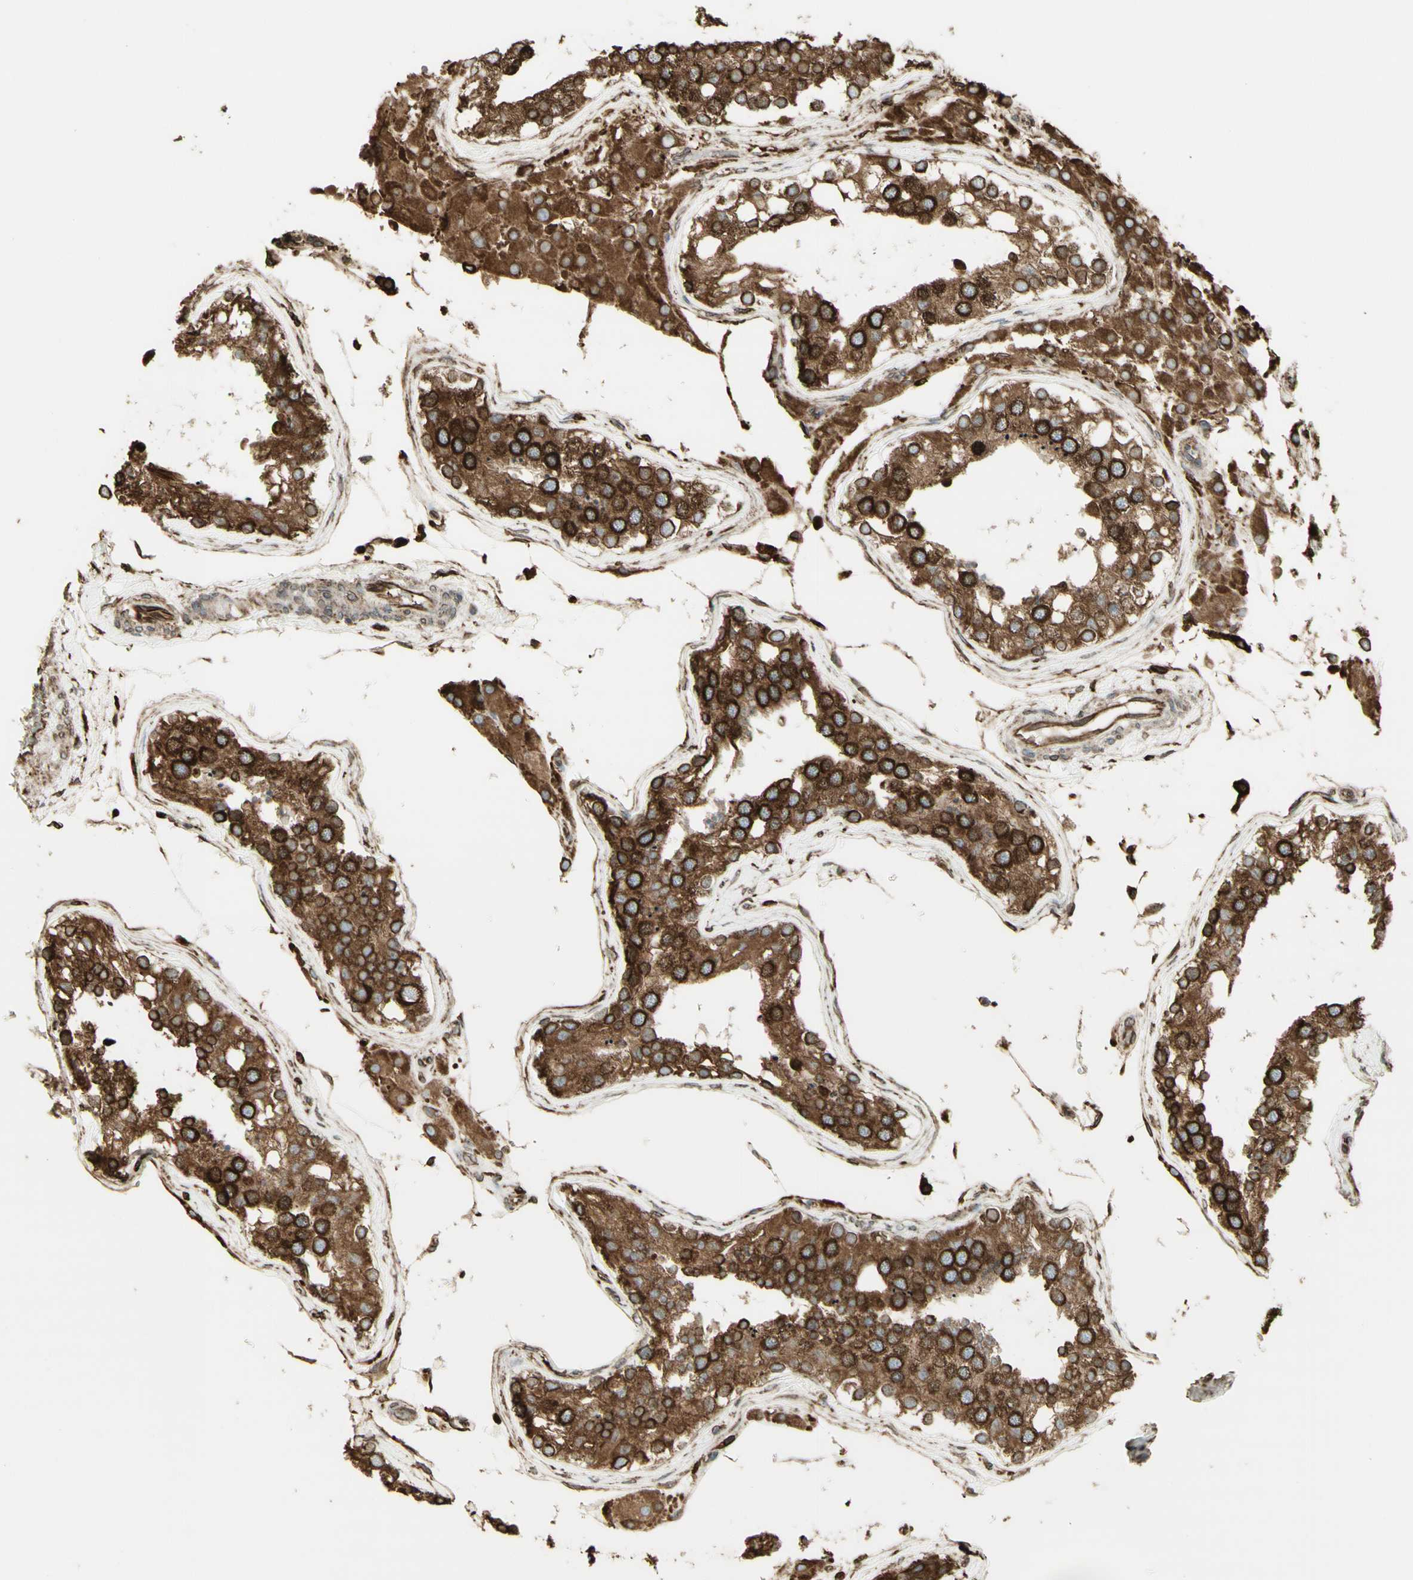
{"staining": {"intensity": "moderate", "quantity": ">75%", "location": "cytoplasmic/membranous"}, "tissue": "testis", "cell_type": "Cells in seminiferous ducts", "image_type": "normal", "snomed": [{"axis": "morphology", "description": "Normal tissue, NOS"}, {"axis": "topography", "description": "Testis"}], "caption": "Immunohistochemical staining of normal human testis demonstrates moderate cytoplasmic/membranous protein staining in about >75% of cells in seminiferous ducts. (Brightfield microscopy of DAB IHC at high magnification).", "gene": "CANX", "patient": {"sex": "male", "age": 68}}